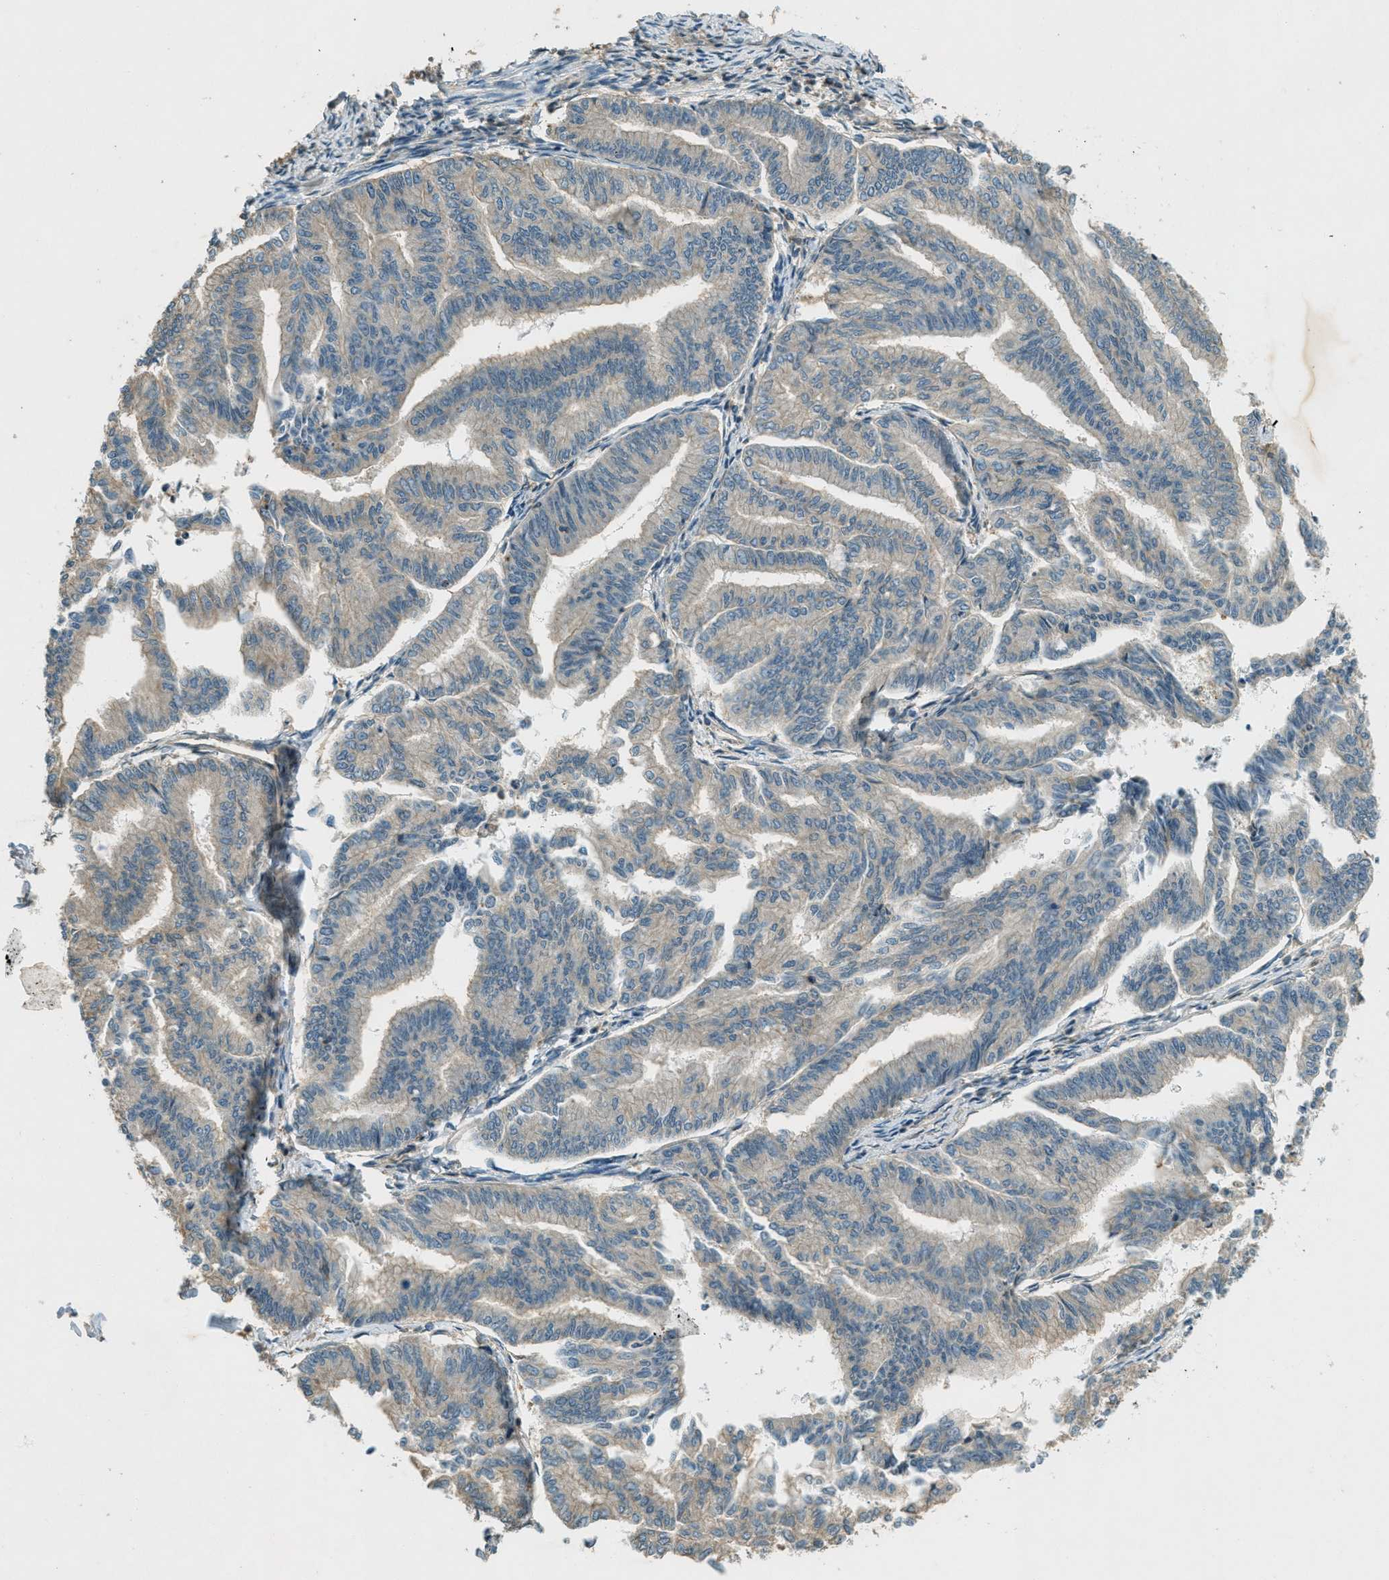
{"staining": {"intensity": "negative", "quantity": "none", "location": "none"}, "tissue": "endometrial cancer", "cell_type": "Tumor cells", "image_type": "cancer", "snomed": [{"axis": "morphology", "description": "Adenocarcinoma, NOS"}, {"axis": "topography", "description": "Endometrium"}], "caption": "IHC of human endometrial cancer (adenocarcinoma) reveals no positivity in tumor cells. (Brightfield microscopy of DAB (3,3'-diaminobenzidine) immunohistochemistry (IHC) at high magnification).", "gene": "NUDT4", "patient": {"sex": "female", "age": 79}}